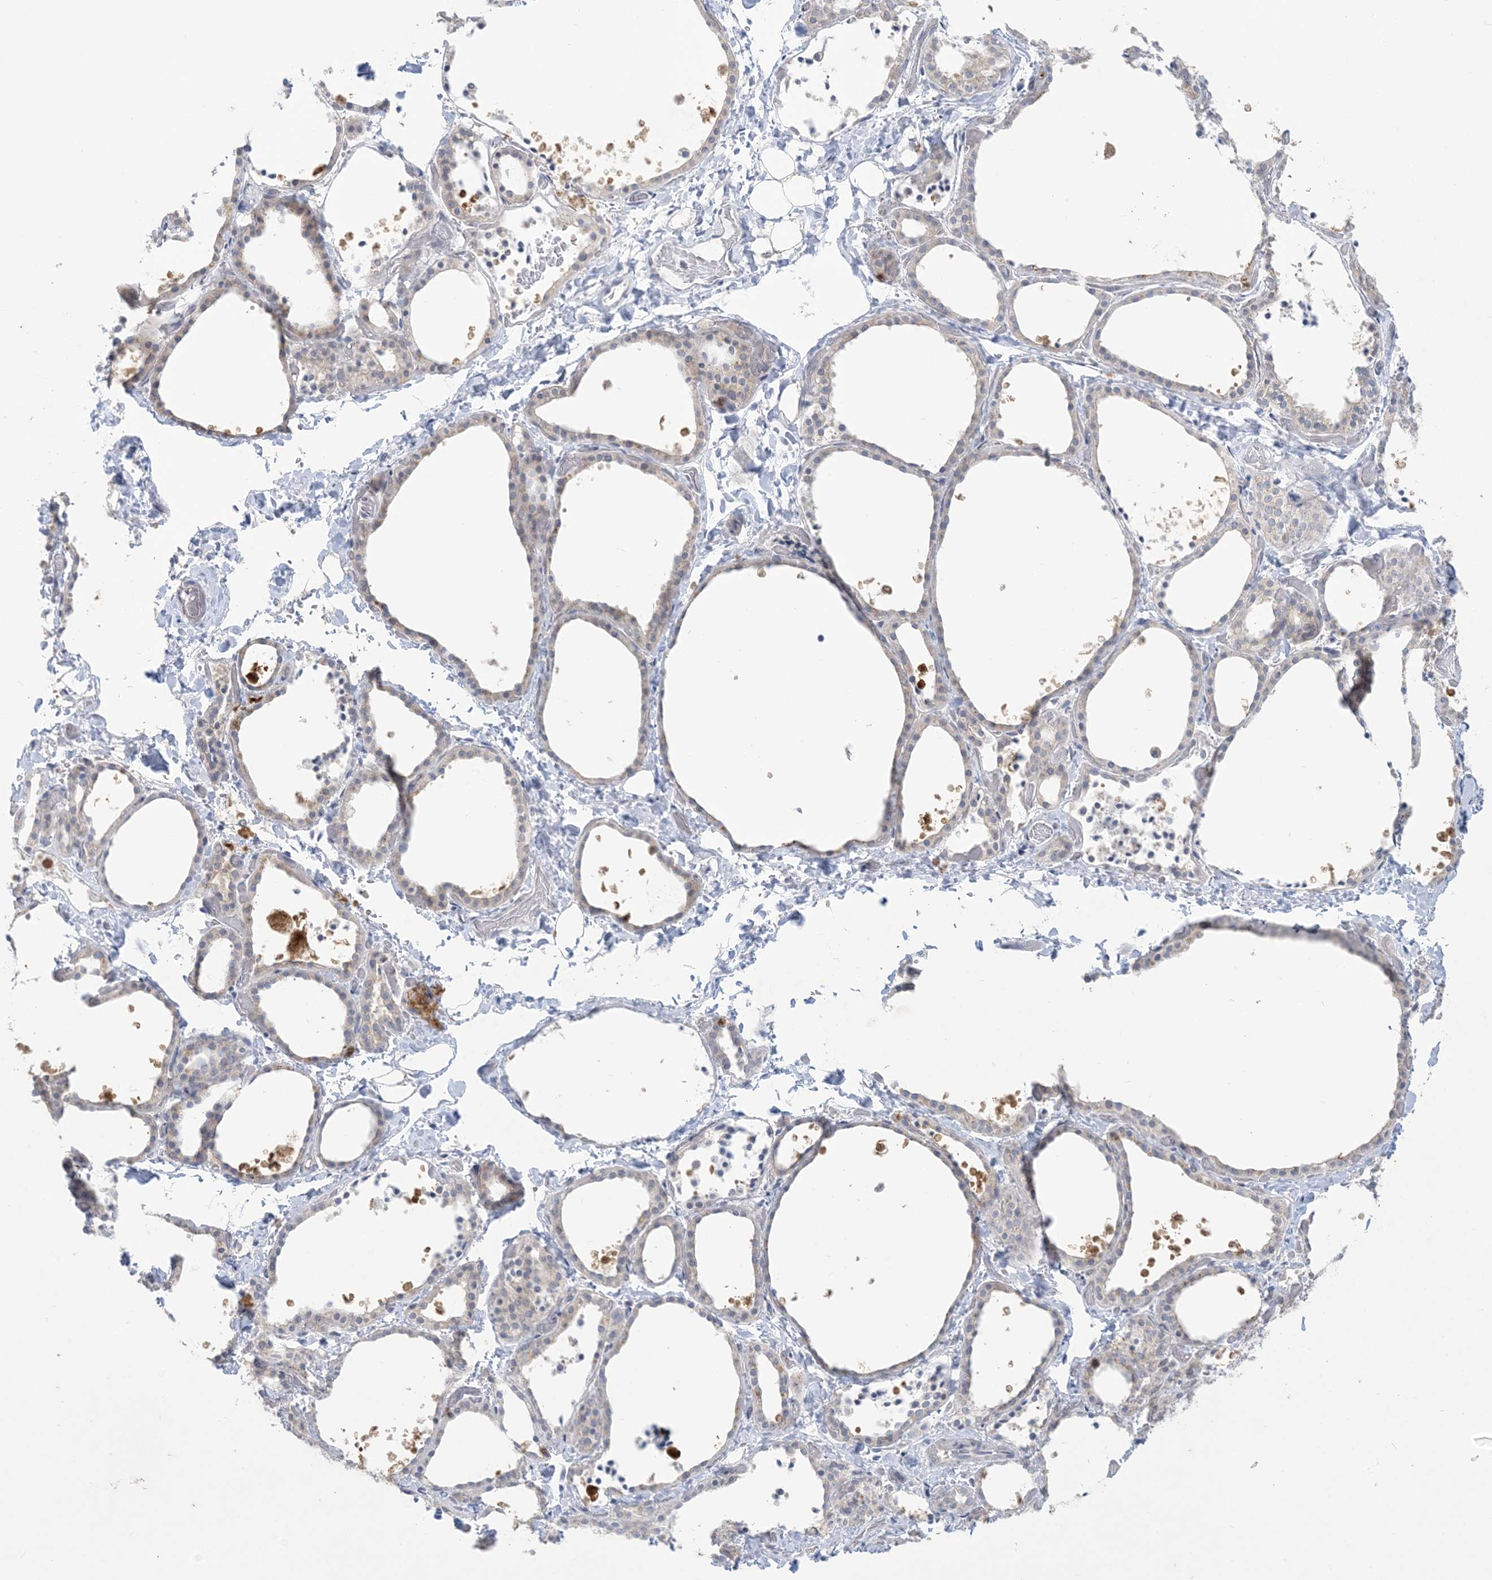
{"staining": {"intensity": "weak", "quantity": "25%-75%", "location": "cytoplasmic/membranous"}, "tissue": "thyroid gland", "cell_type": "Glandular cells", "image_type": "normal", "snomed": [{"axis": "morphology", "description": "Normal tissue, NOS"}, {"axis": "topography", "description": "Thyroid gland"}], "caption": "This micrograph displays normal thyroid gland stained with IHC to label a protein in brown. The cytoplasmic/membranous of glandular cells show weak positivity for the protein. Nuclei are counter-stained blue.", "gene": "KIF3A", "patient": {"sex": "female", "age": 44}}